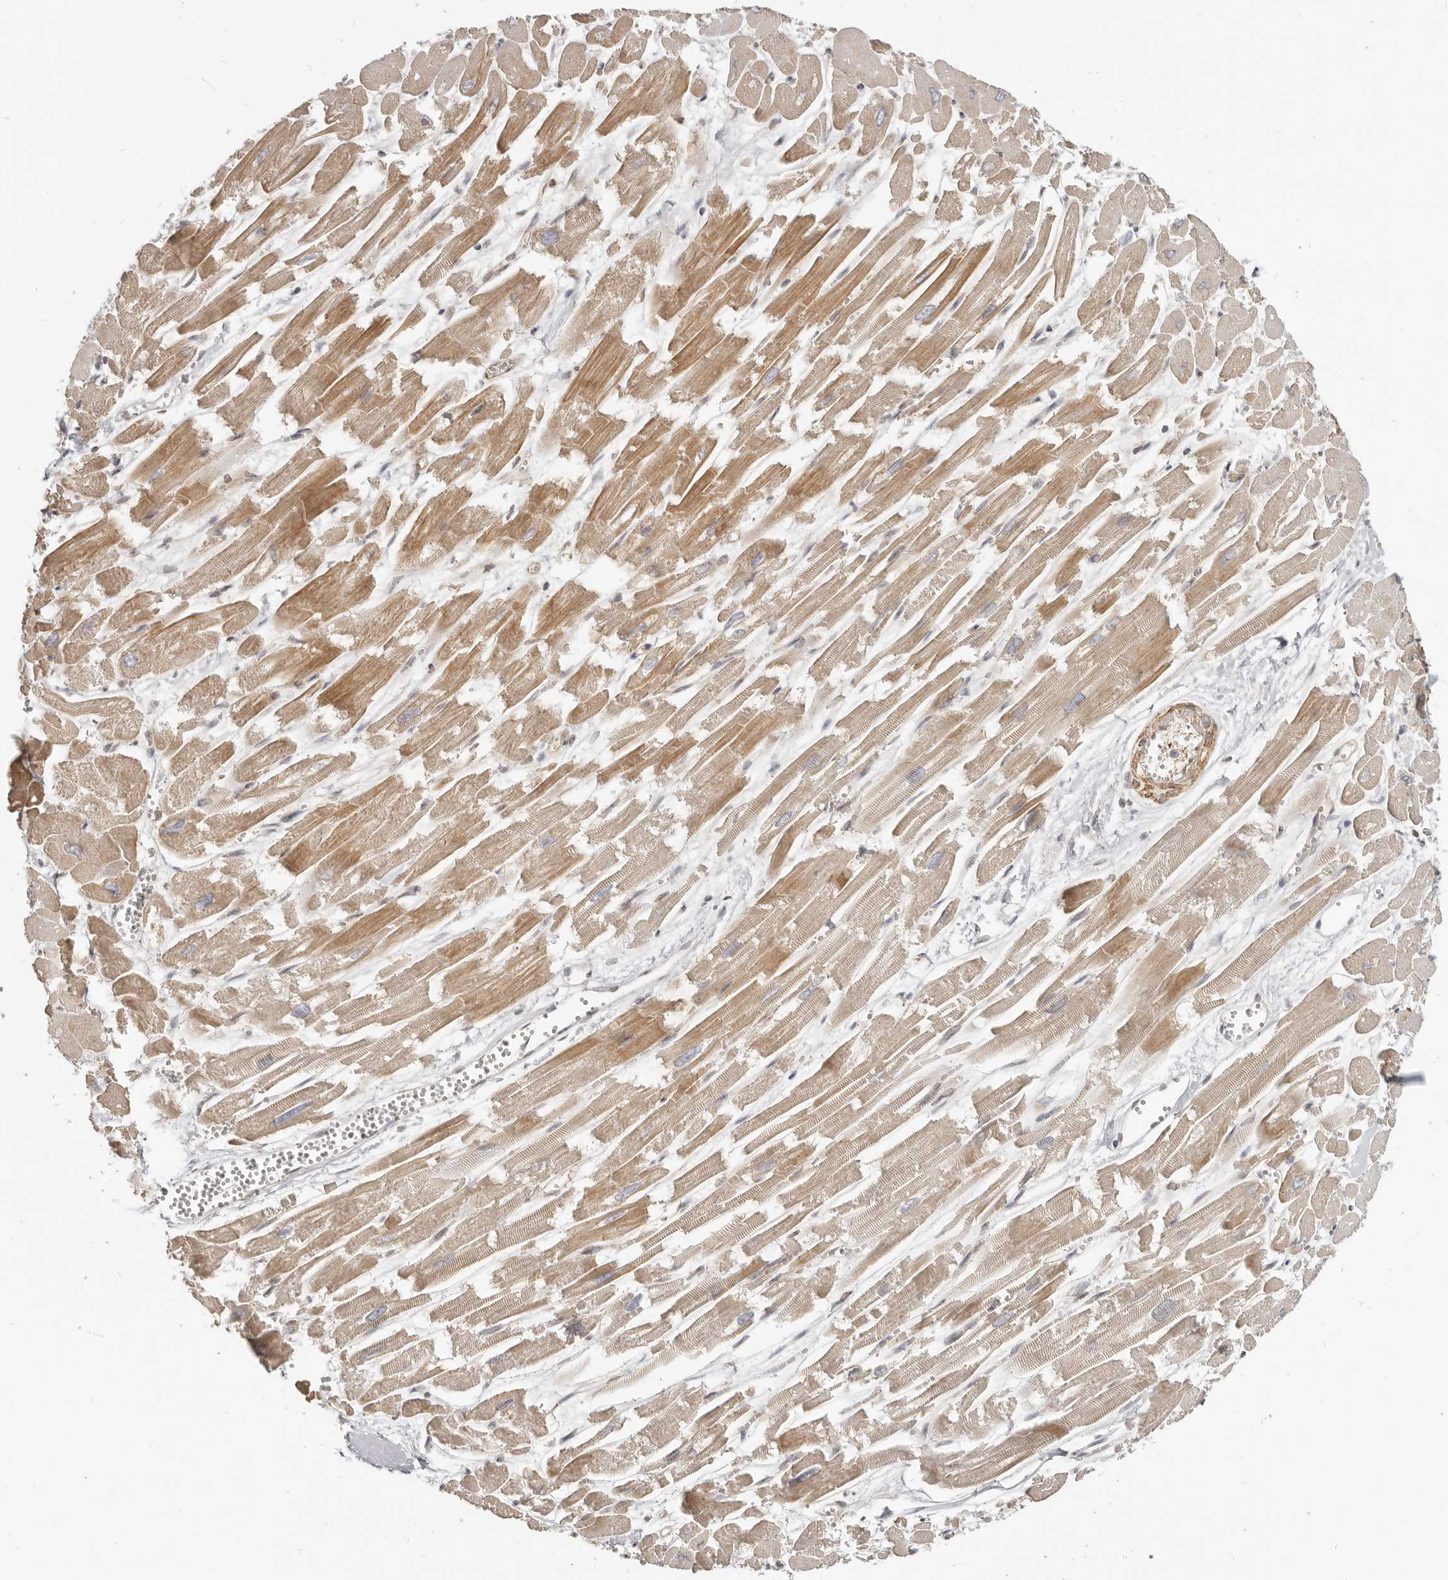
{"staining": {"intensity": "moderate", "quantity": ">75%", "location": "cytoplasmic/membranous"}, "tissue": "heart muscle", "cell_type": "Cardiomyocytes", "image_type": "normal", "snomed": [{"axis": "morphology", "description": "Normal tissue, NOS"}, {"axis": "topography", "description": "Heart"}], "caption": "Brown immunohistochemical staining in normal heart muscle demonstrates moderate cytoplasmic/membranous expression in approximately >75% of cardiomyocytes.", "gene": "NUP153", "patient": {"sex": "male", "age": 54}}